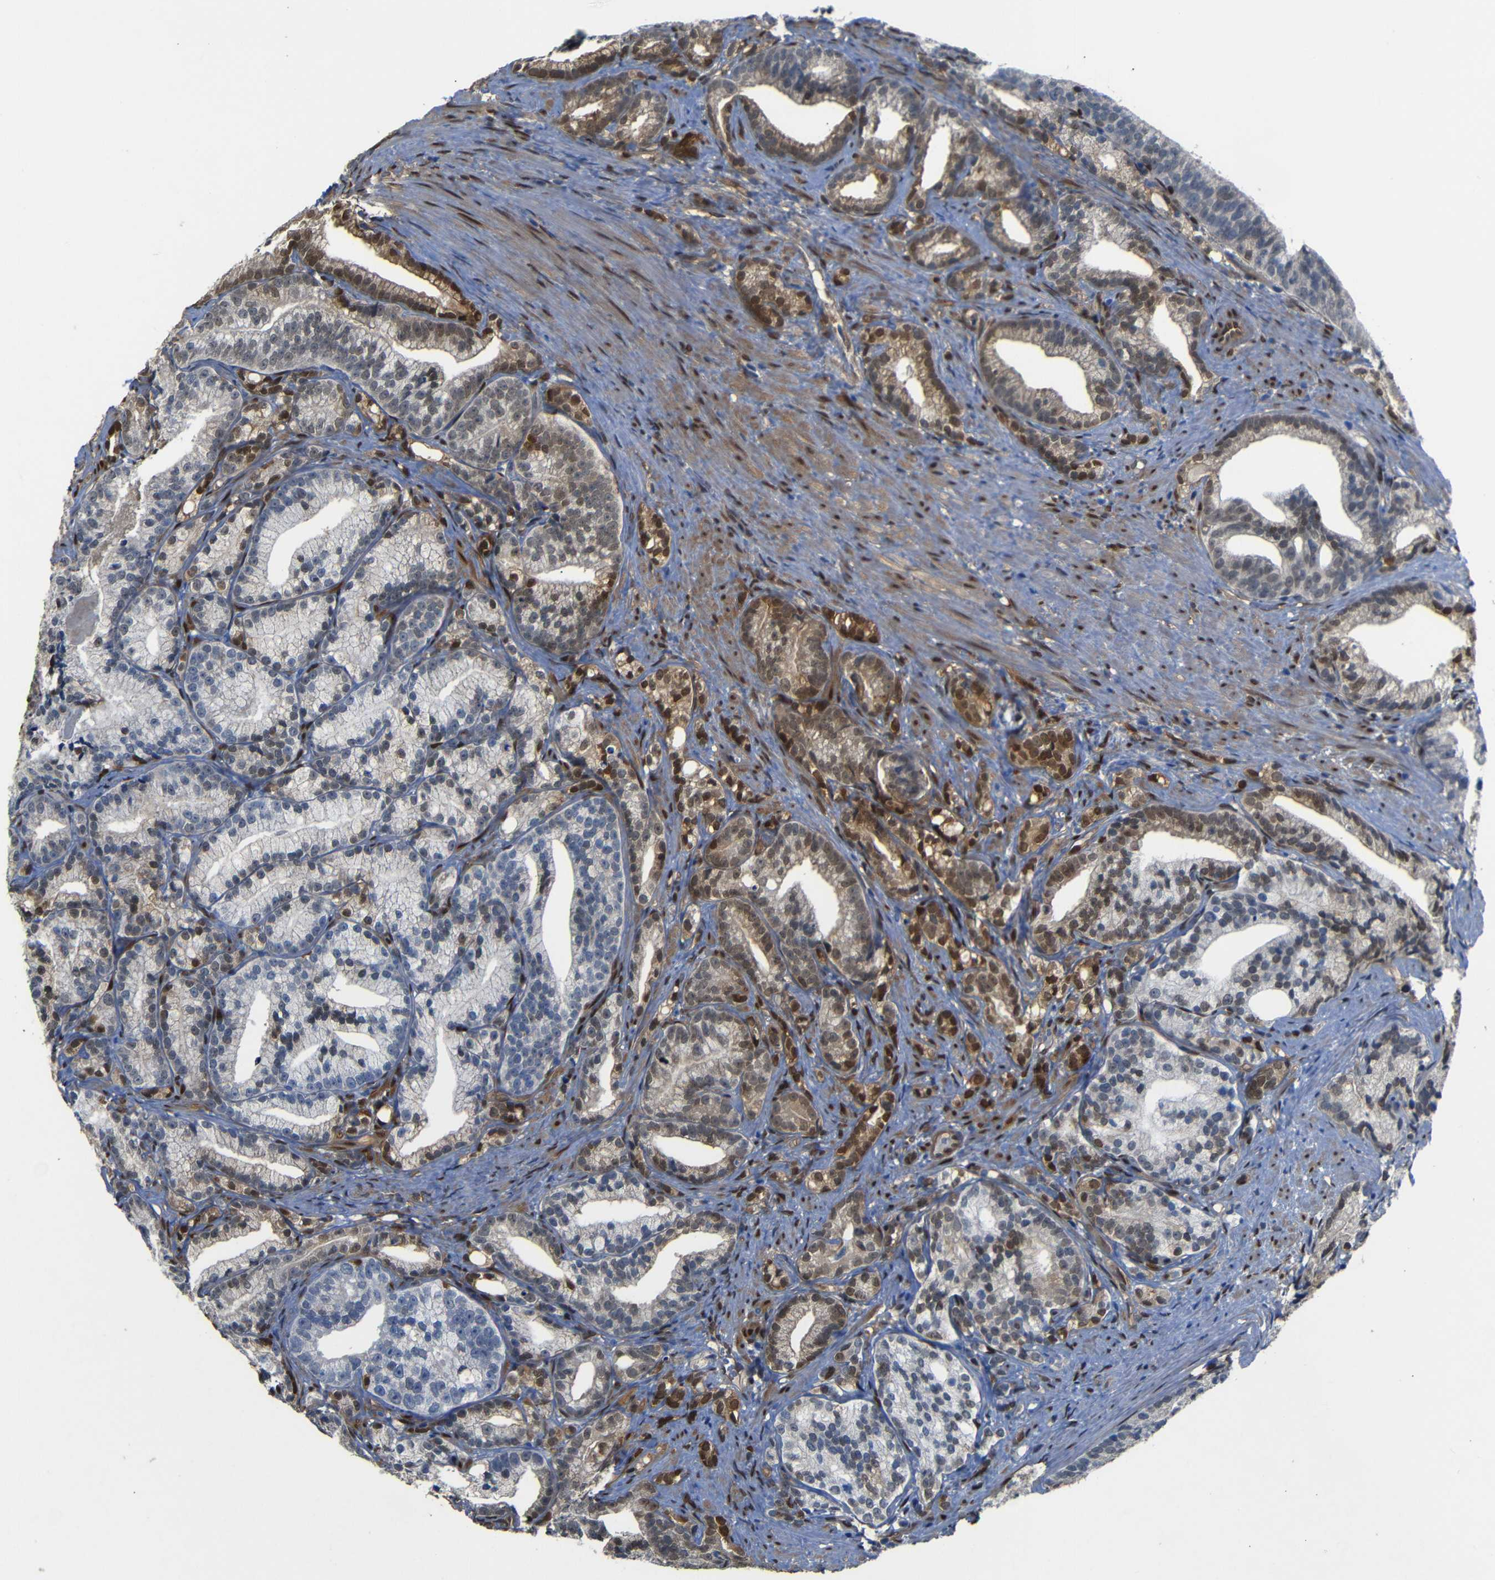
{"staining": {"intensity": "moderate", "quantity": "<25%", "location": "nuclear"}, "tissue": "prostate cancer", "cell_type": "Tumor cells", "image_type": "cancer", "snomed": [{"axis": "morphology", "description": "Adenocarcinoma, Low grade"}, {"axis": "topography", "description": "Prostate"}], "caption": "Protein expression analysis of prostate adenocarcinoma (low-grade) displays moderate nuclear expression in about <25% of tumor cells.", "gene": "YAP1", "patient": {"sex": "male", "age": 89}}